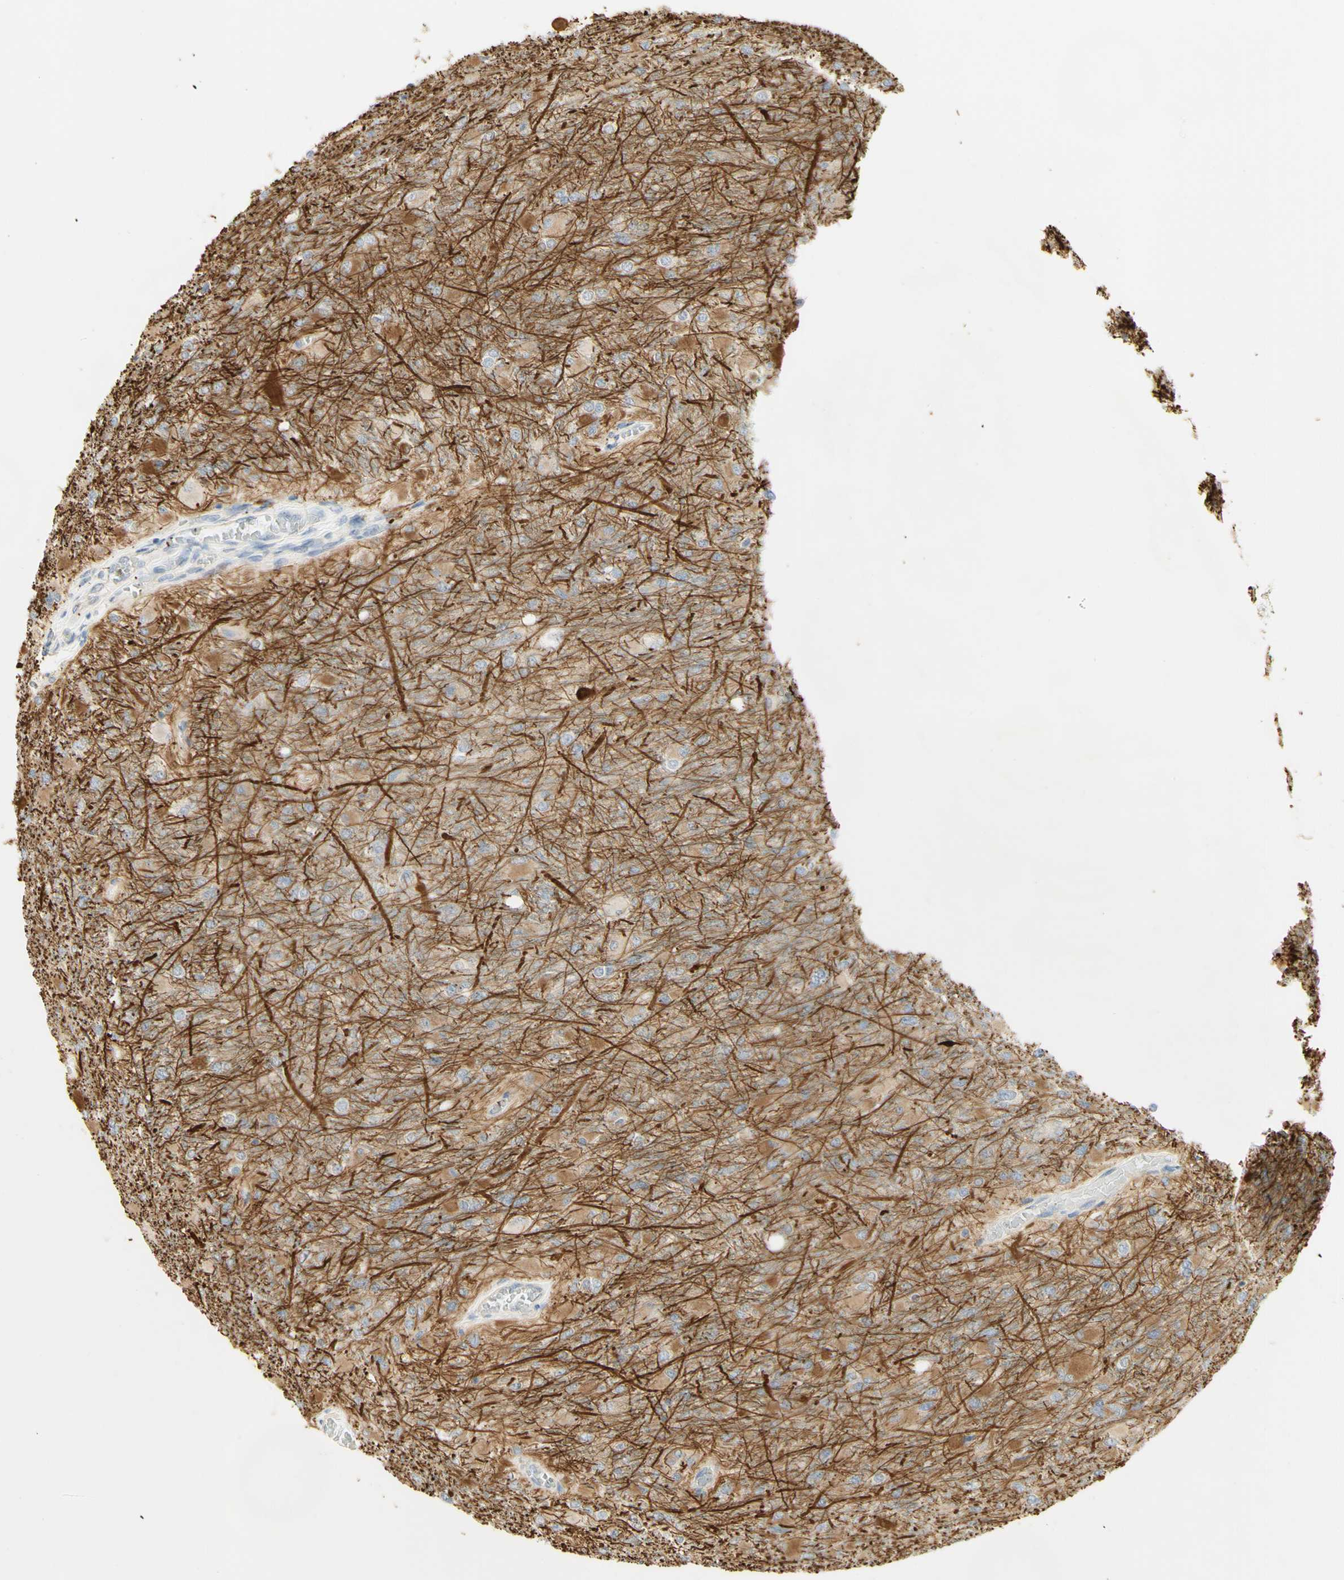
{"staining": {"intensity": "moderate", "quantity": ">75%", "location": "cytoplasmic/membranous"}, "tissue": "glioma", "cell_type": "Tumor cells", "image_type": "cancer", "snomed": [{"axis": "morphology", "description": "Glioma, malignant, High grade"}, {"axis": "topography", "description": "Cerebral cortex"}], "caption": "IHC micrograph of human malignant glioma (high-grade) stained for a protein (brown), which displays medium levels of moderate cytoplasmic/membranous staining in about >75% of tumor cells.", "gene": "KIF11", "patient": {"sex": "female", "age": 36}}